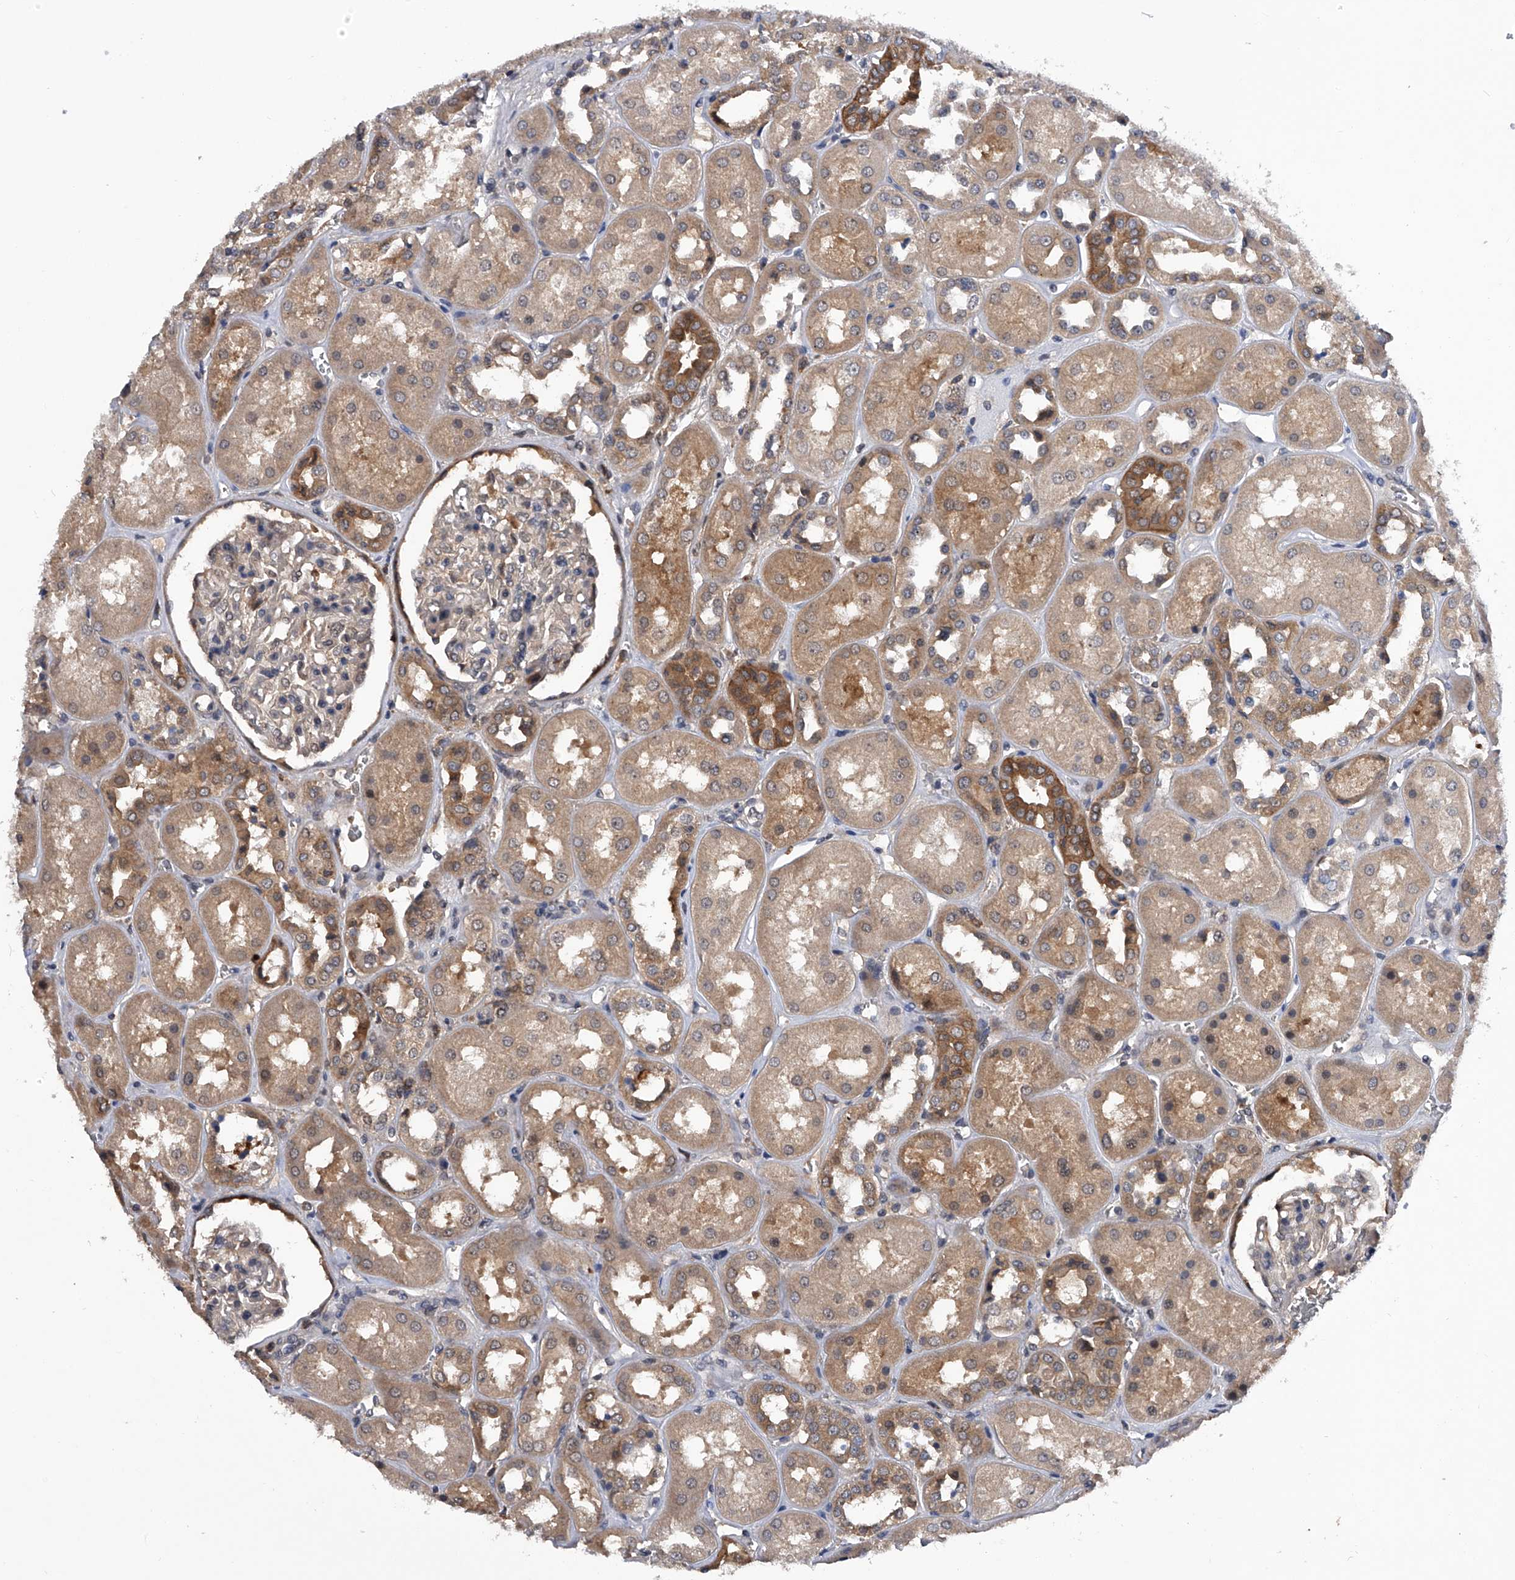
{"staining": {"intensity": "weak", "quantity": "<25%", "location": "cytoplasmic/membranous"}, "tissue": "kidney", "cell_type": "Cells in glomeruli", "image_type": "normal", "snomed": [{"axis": "morphology", "description": "Normal tissue, NOS"}, {"axis": "topography", "description": "Kidney"}], "caption": "This image is of normal kidney stained with immunohistochemistry to label a protein in brown with the nuclei are counter-stained blue. There is no positivity in cells in glomeruli.", "gene": "ZNF30", "patient": {"sex": "male", "age": 70}}